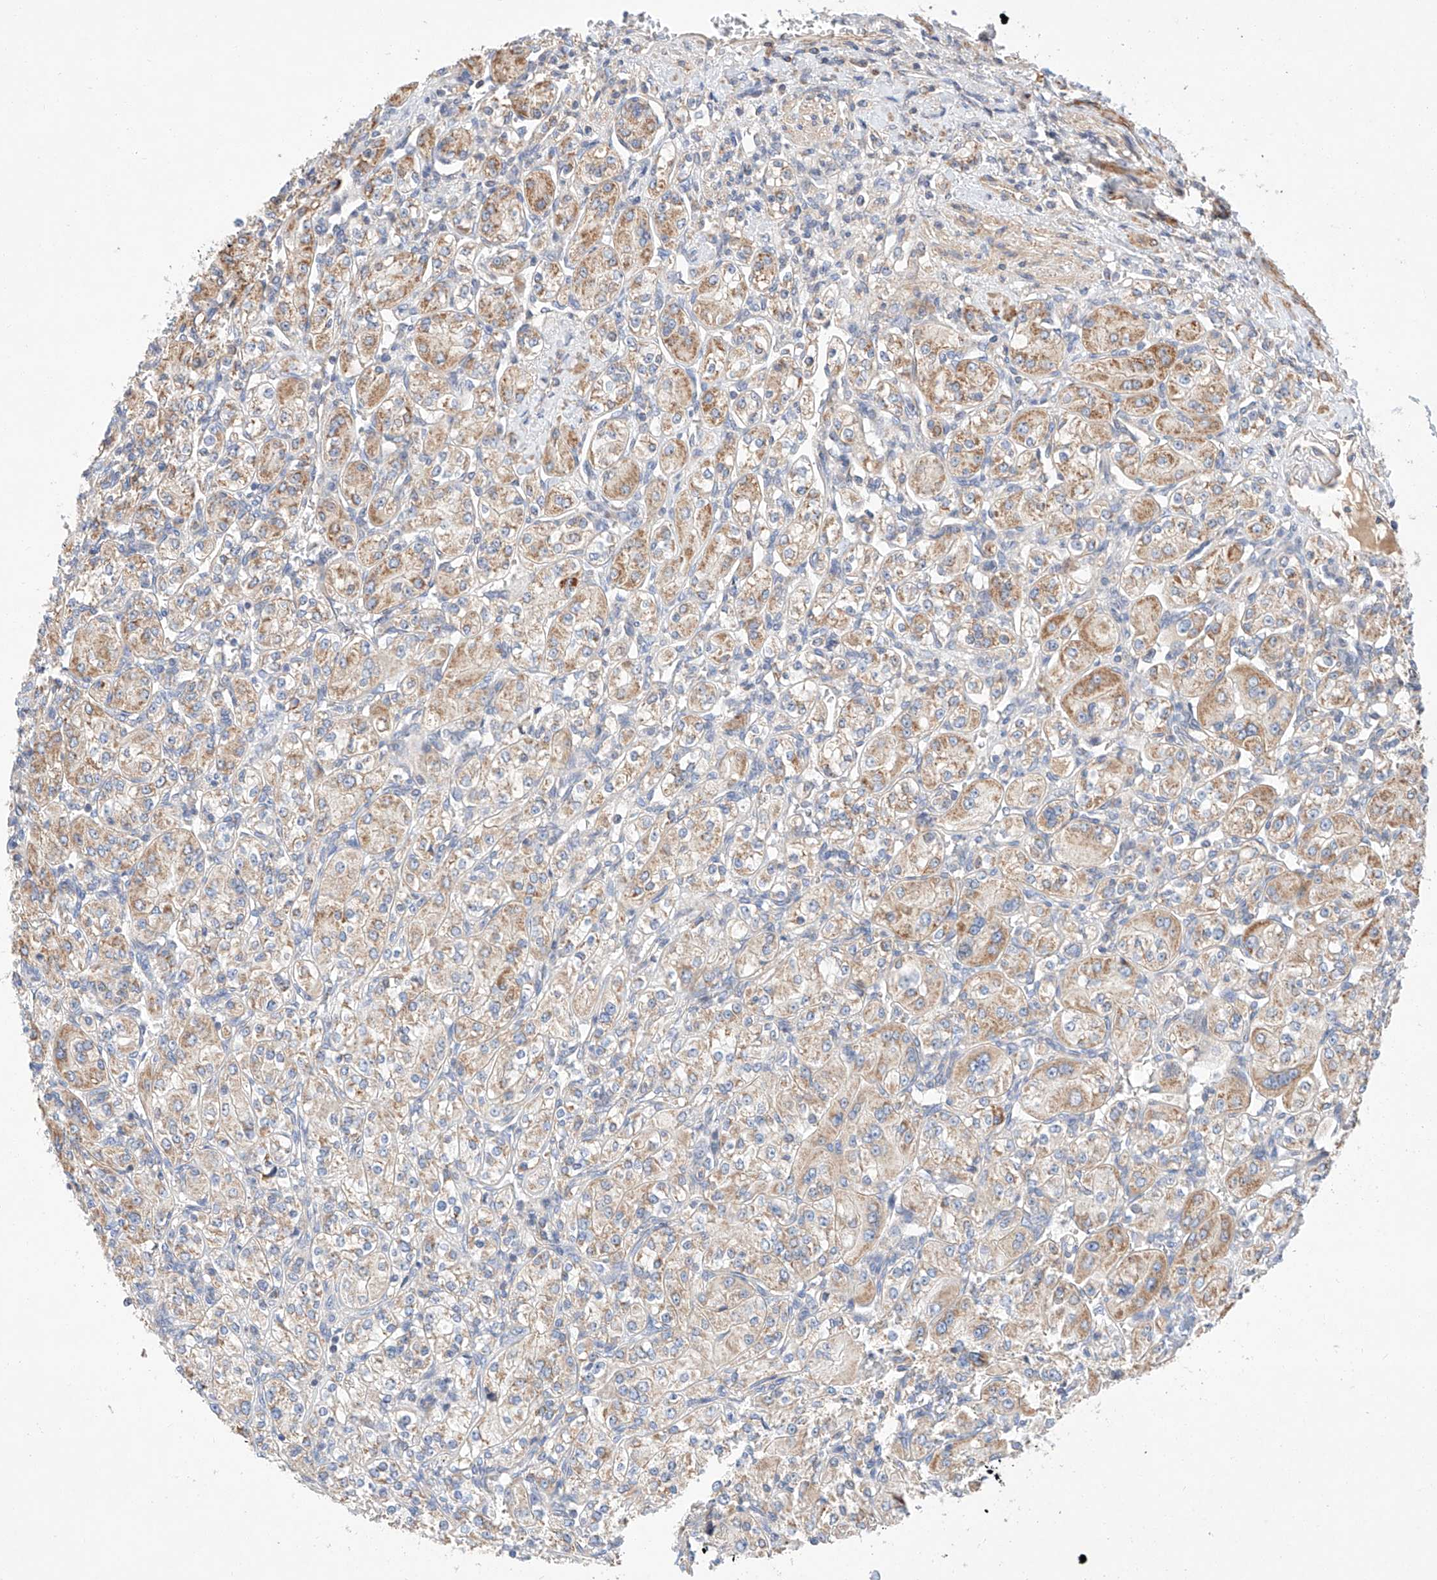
{"staining": {"intensity": "moderate", "quantity": ">75%", "location": "cytoplasmic/membranous"}, "tissue": "renal cancer", "cell_type": "Tumor cells", "image_type": "cancer", "snomed": [{"axis": "morphology", "description": "Adenocarcinoma, NOS"}, {"axis": "topography", "description": "Kidney"}], "caption": "The micrograph reveals staining of renal cancer (adenocarcinoma), revealing moderate cytoplasmic/membranous protein expression (brown color) within tumor cells. (Stains: DAB (3,3'-diaminobenzidine) in brown, nuclei in blue, Microscopy: brightfield microscopy at high magnification).", "gene": "C6orf118", "patient": {"sex": "male", "age": 77}}